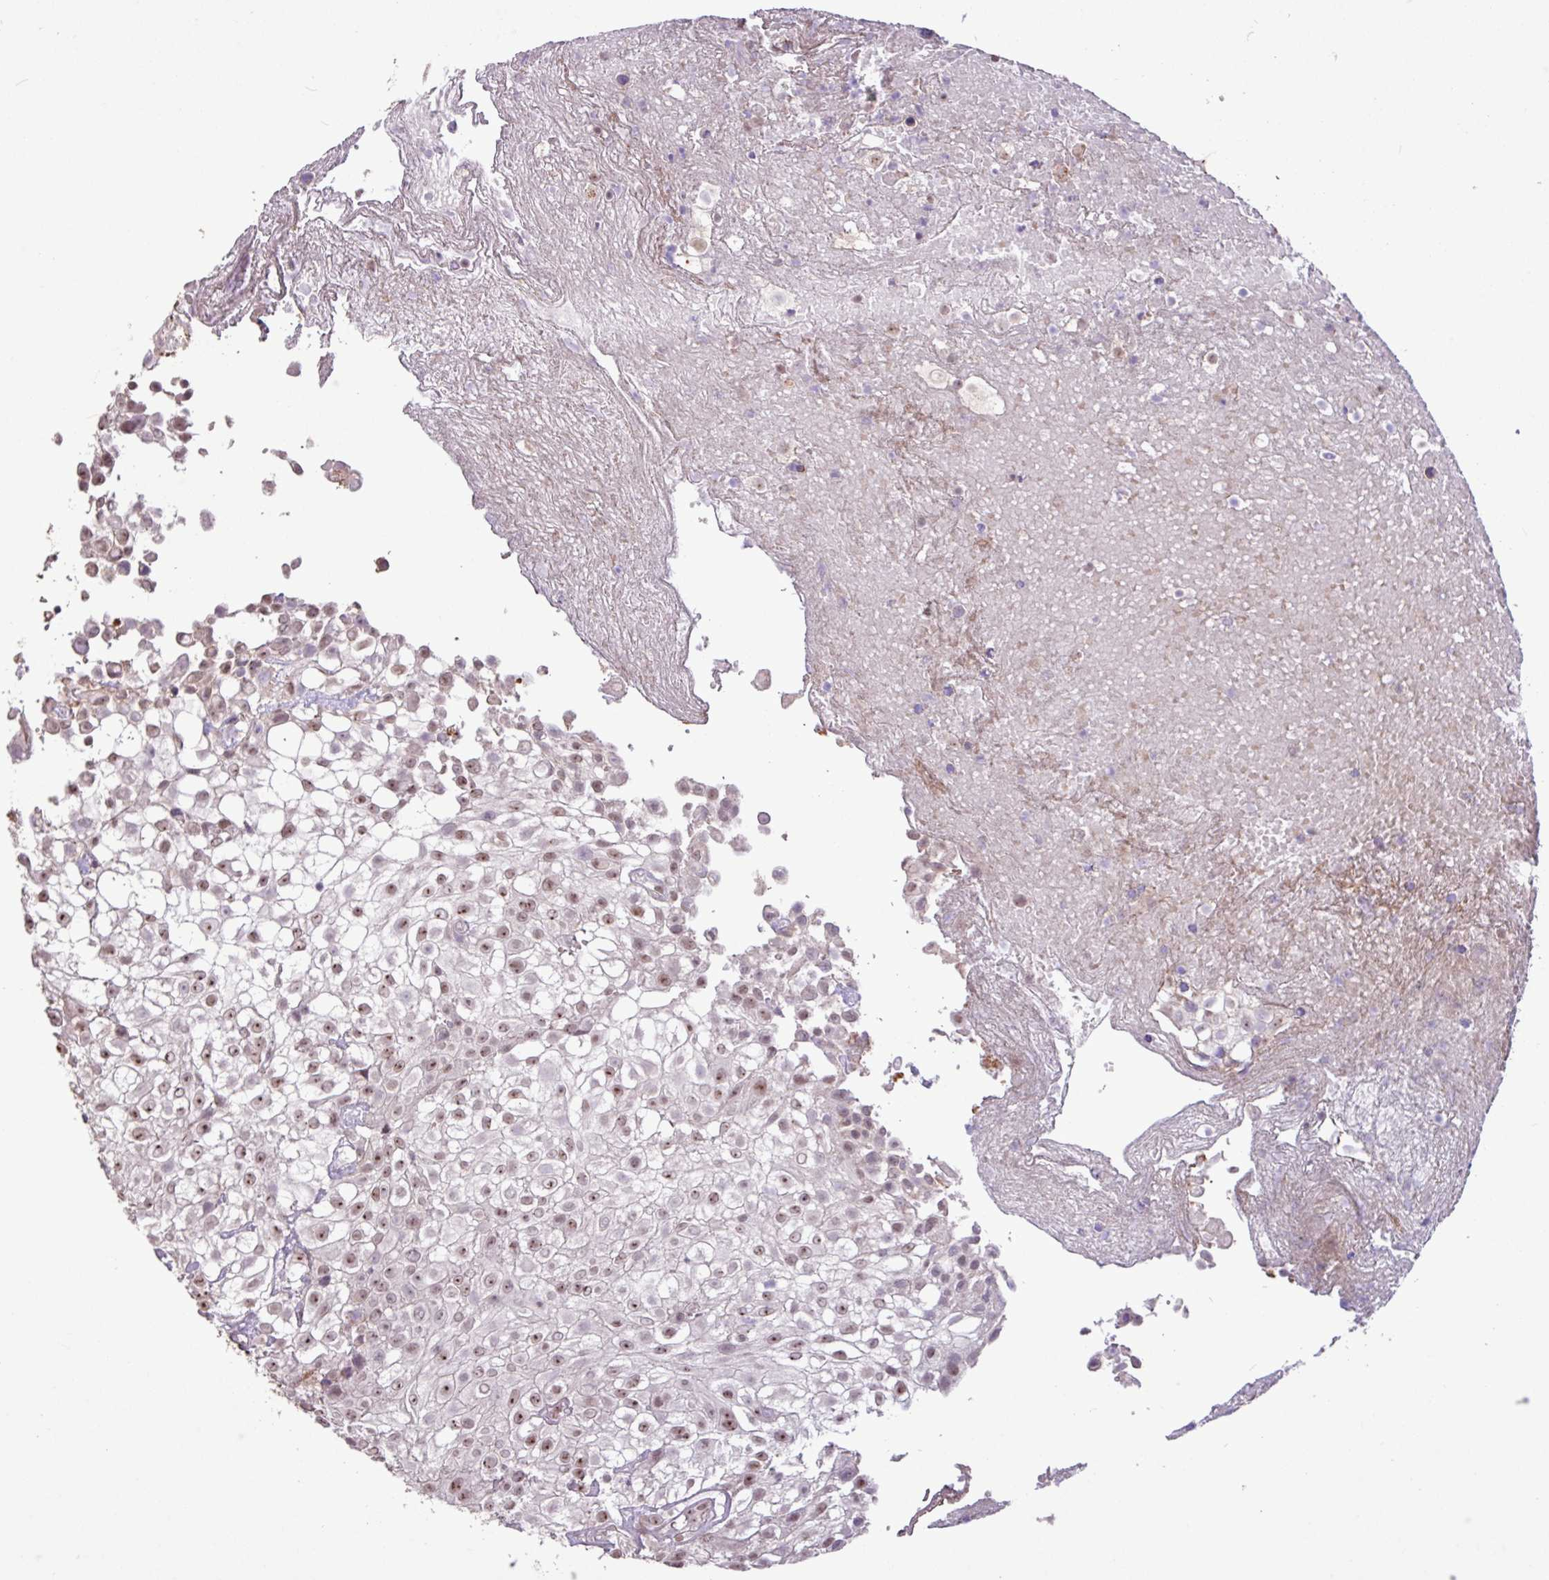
{"staining": {"intensity": "moderate", "quantity": ">75%", "location": "nuclear"}, "tissue": "urothelial cancer", "cell_type": "Tumor cells", "image_type": "cancer", "snomed": [{"axis": "morphology", "description": "Urothelial carcinoma, High grade"}, {"axis": "topography", "description": "Urinary bladder"}], "caption": "Moderate nuclear protein staining is present in about >75% of tumor cells in urothelial carcinoma (high-grade). (DAB (3,3'-diaminobenzidine) IHC with brightfield microscopy, high magnification).", "gene": "L3MBTL3", "patient": {"sex": "male", "age": 56}}